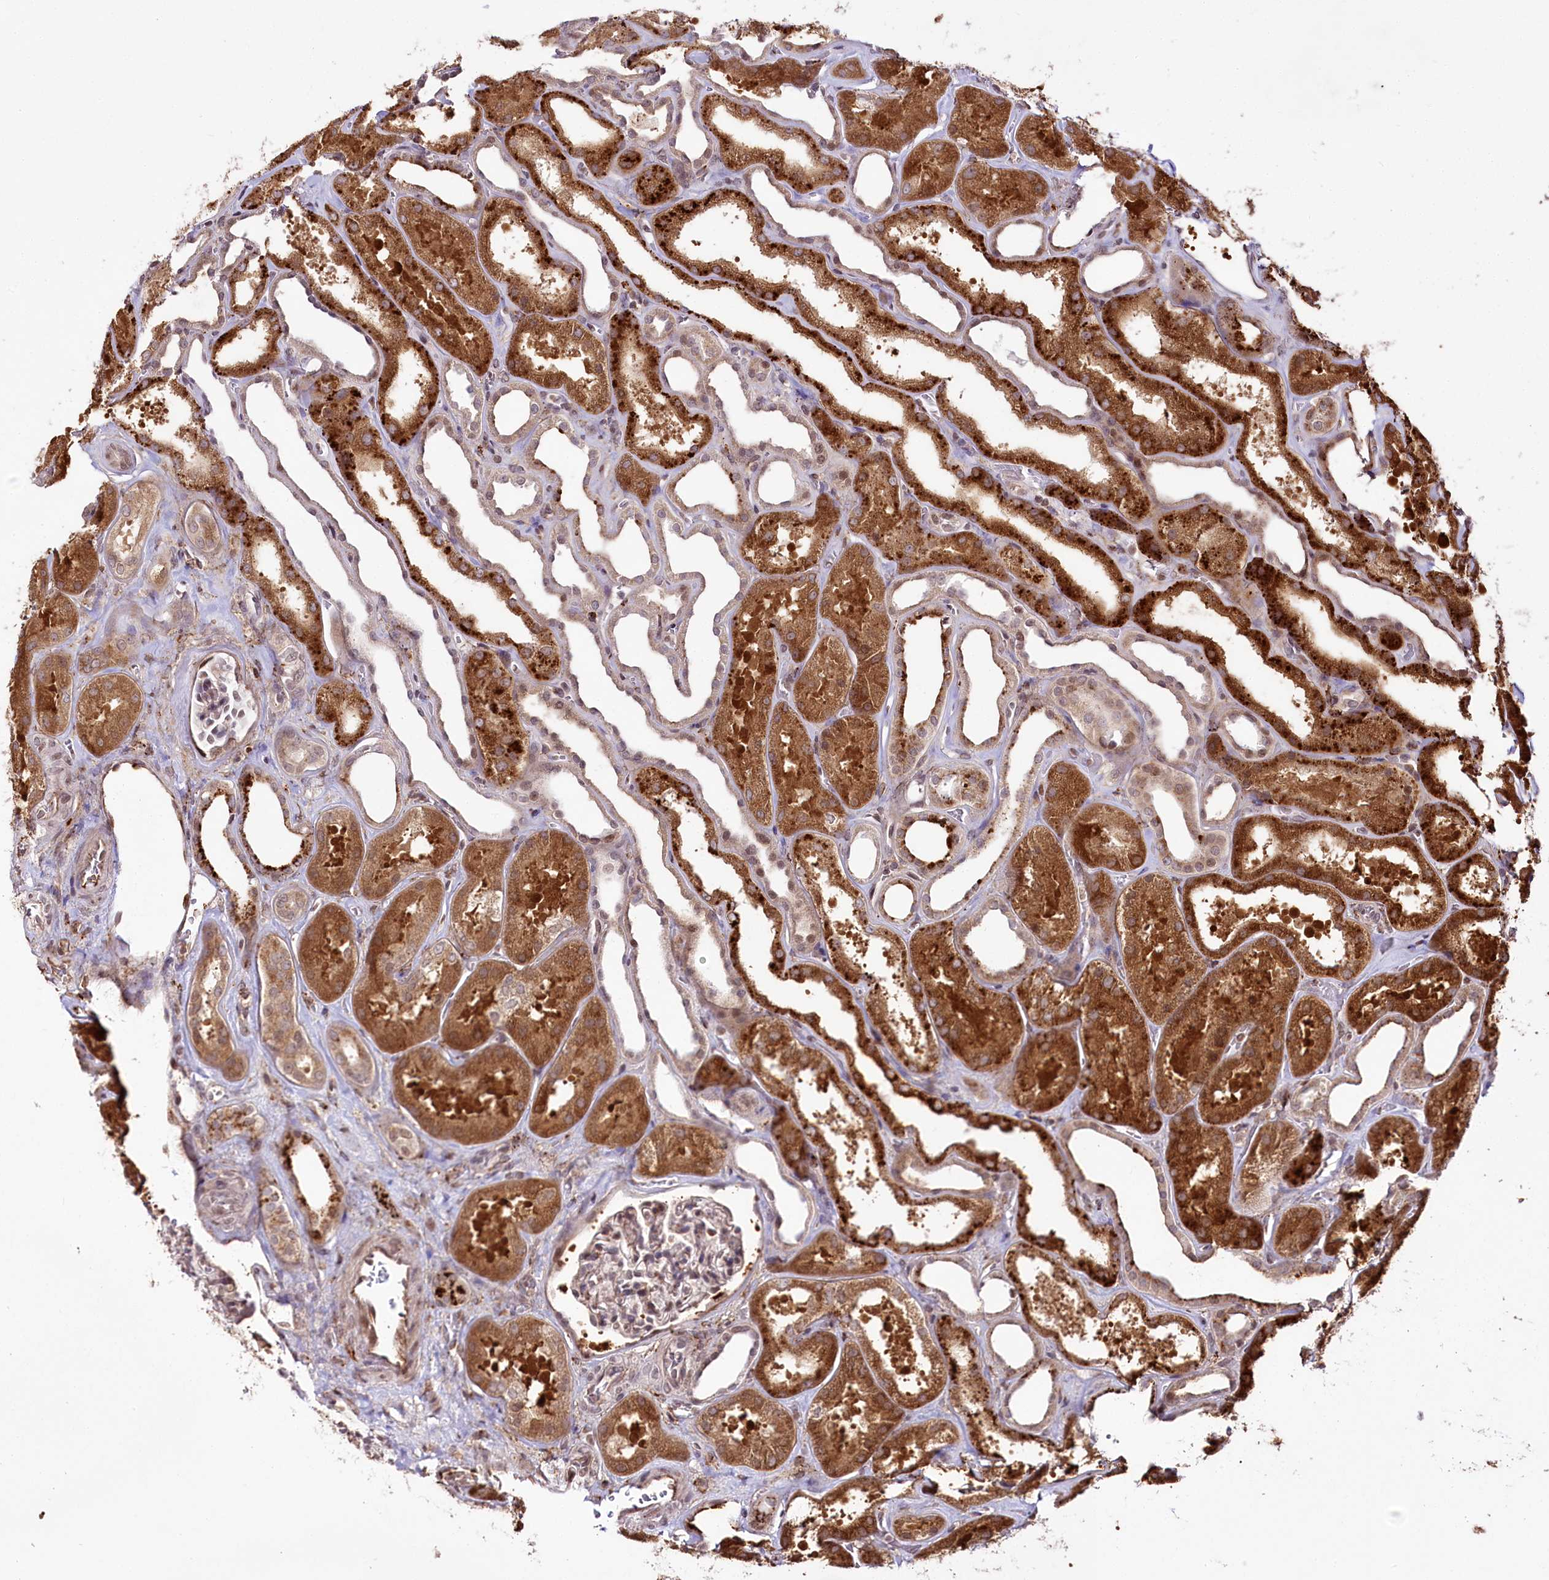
{"staining": {"intensity": "weak", "quantity": "<25%", "location": "cytoplasmic/membranous,nuclear"}, "tissue": "kidney", "cell_type": "Cells in glomeruli", "image_type": "normal", "snomed": [{"axis": "morphology", "description": "Normal tissue, NOS"}, {"axis": "morphology", "description": "Adenocarcinoma, NOS"}, {"axis": "topography", "description": "Kidney"}], "caption": "The immunohistochemistry histopathology image has no significant expression in cells in glomeruli of kidney. (Immunohistochemistry (ihc), brightfield microscopy, high magnification).", "gene": "HOXC8", "patient": {"sex": "female", "age": 68}}